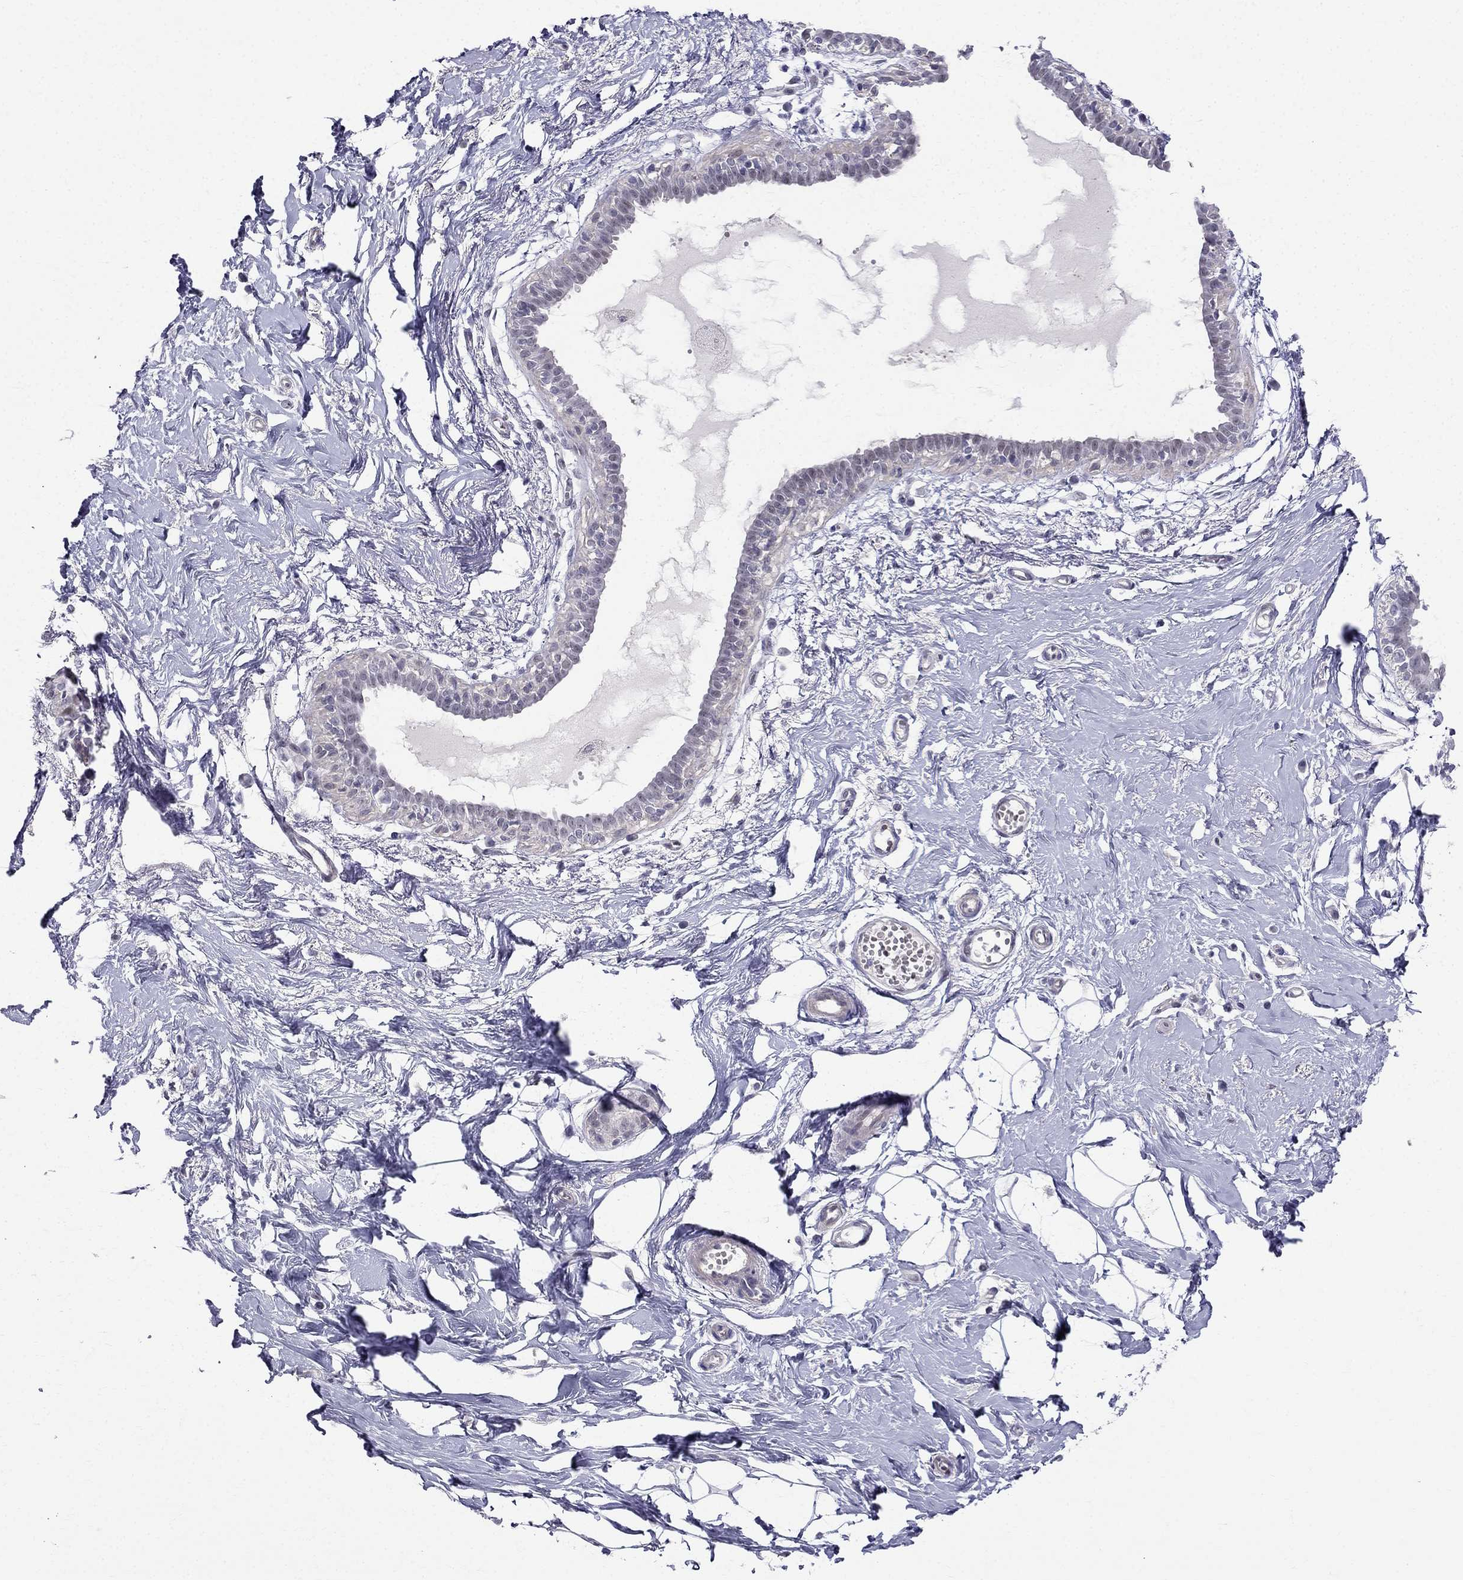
{"staining": {"intensity": "negative", "quantity": "none", "location": "none"}, "tissue": "breast", "cell_type": "Adipocytes", "image_type": "normal", "snomed": [{"axis": "morphology", "description": "Normal tissue, NOS"}, {"axis": "topography", "description": "Breast"}], "caption": "High power microscopy micrograph of an immunohistochemistry (IHC) photomicrograph of benign breast, revealing no significant positivity in adipocytes.", "gene": "BAG5", "patient": {"sex": "female", "age": 49}}